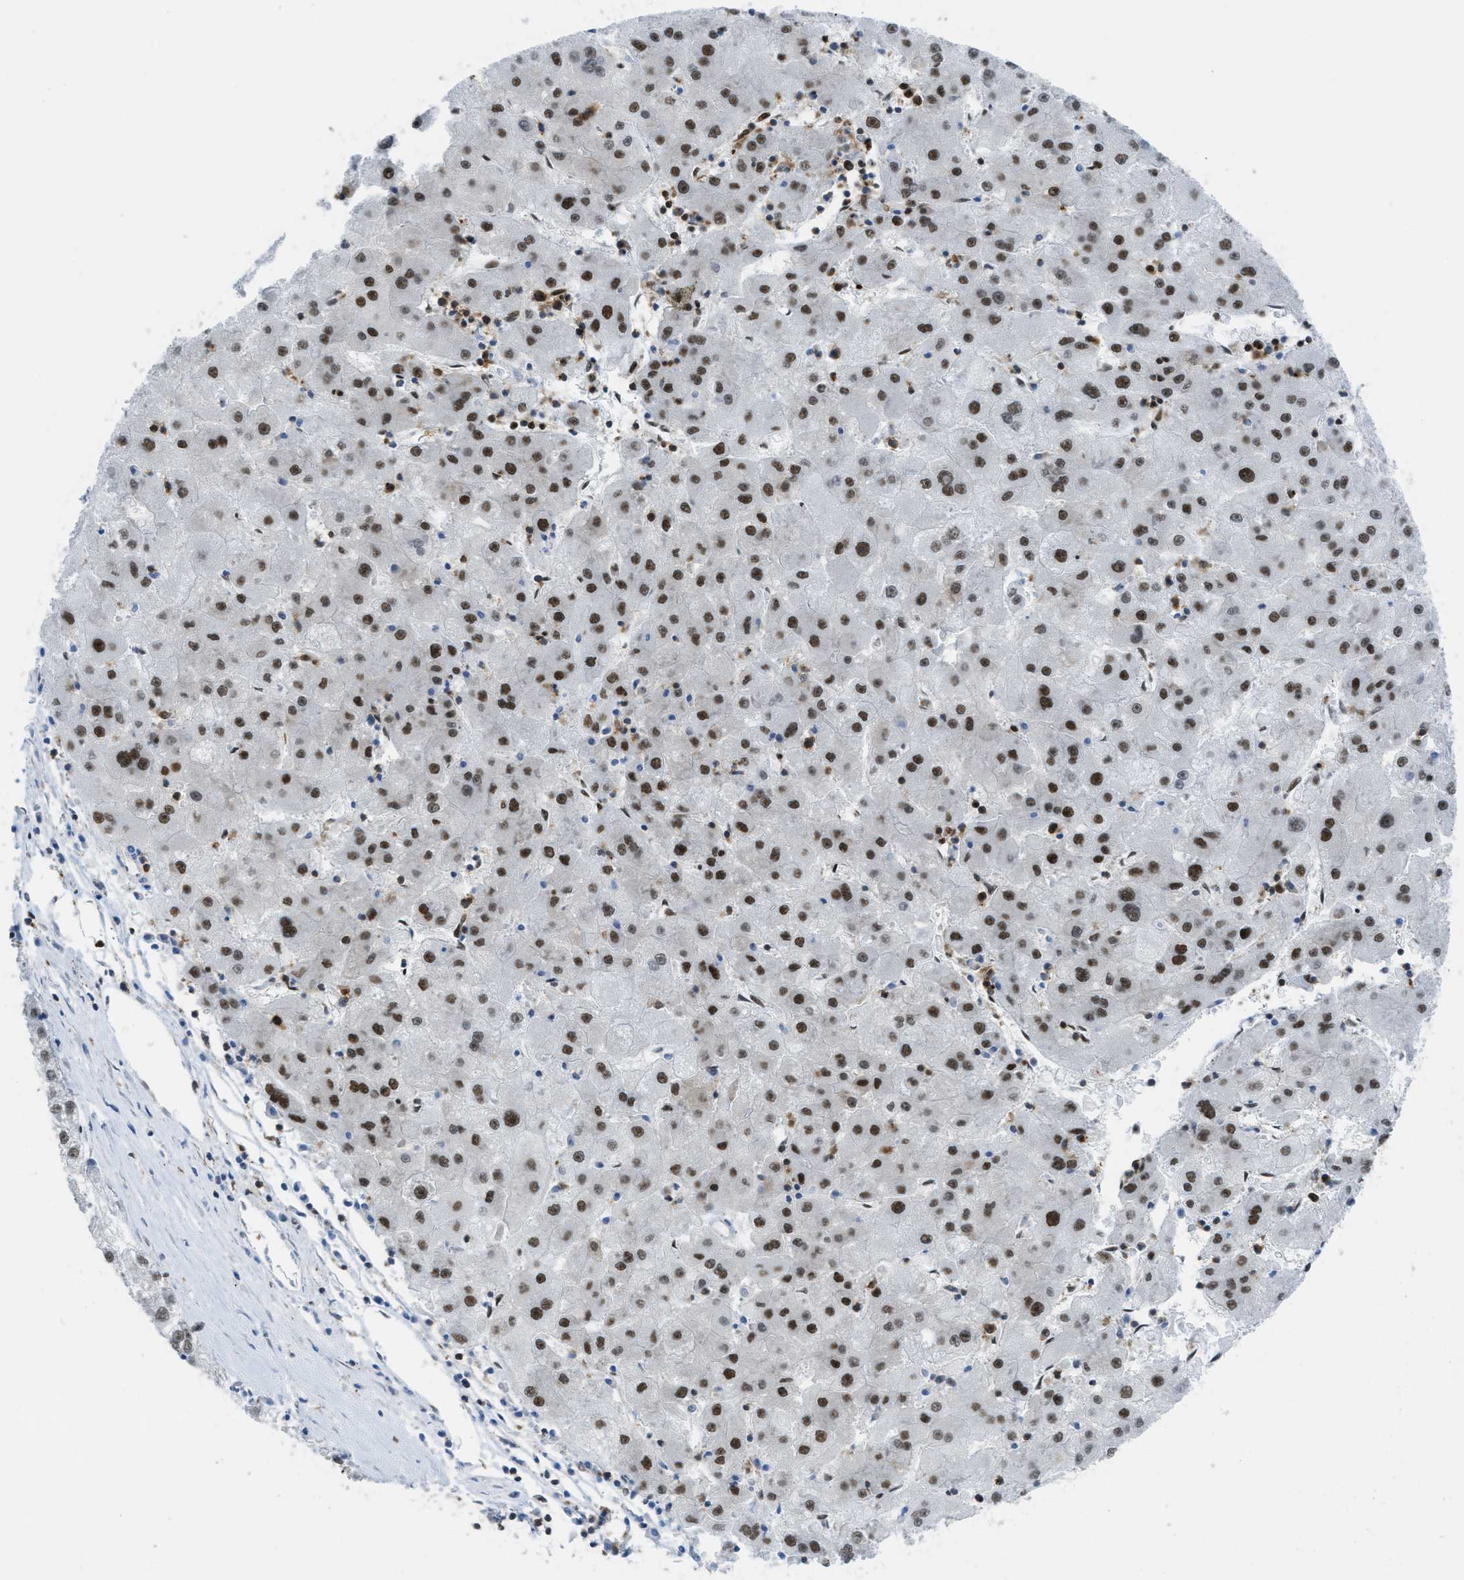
{"staining": {"intensity": "strong", "quantity": ">75%", "location": "nuclear"}, "tissue": "liver cancer", "cell_type": "Tumor cells", "image_type": "cancer", "snomed": [{"axis": "morphology", "description": "Carcinoma, Hepatocellular, NOS"}, {"axis": "topography", "description": "Liver"}], "caption": "Human hepatocellular carcinoma (liver) stained with a protein marker shows strong staining in tumor cells.", "gene": "ZNF207", "patient": {"sex": "male", "age": 72}}